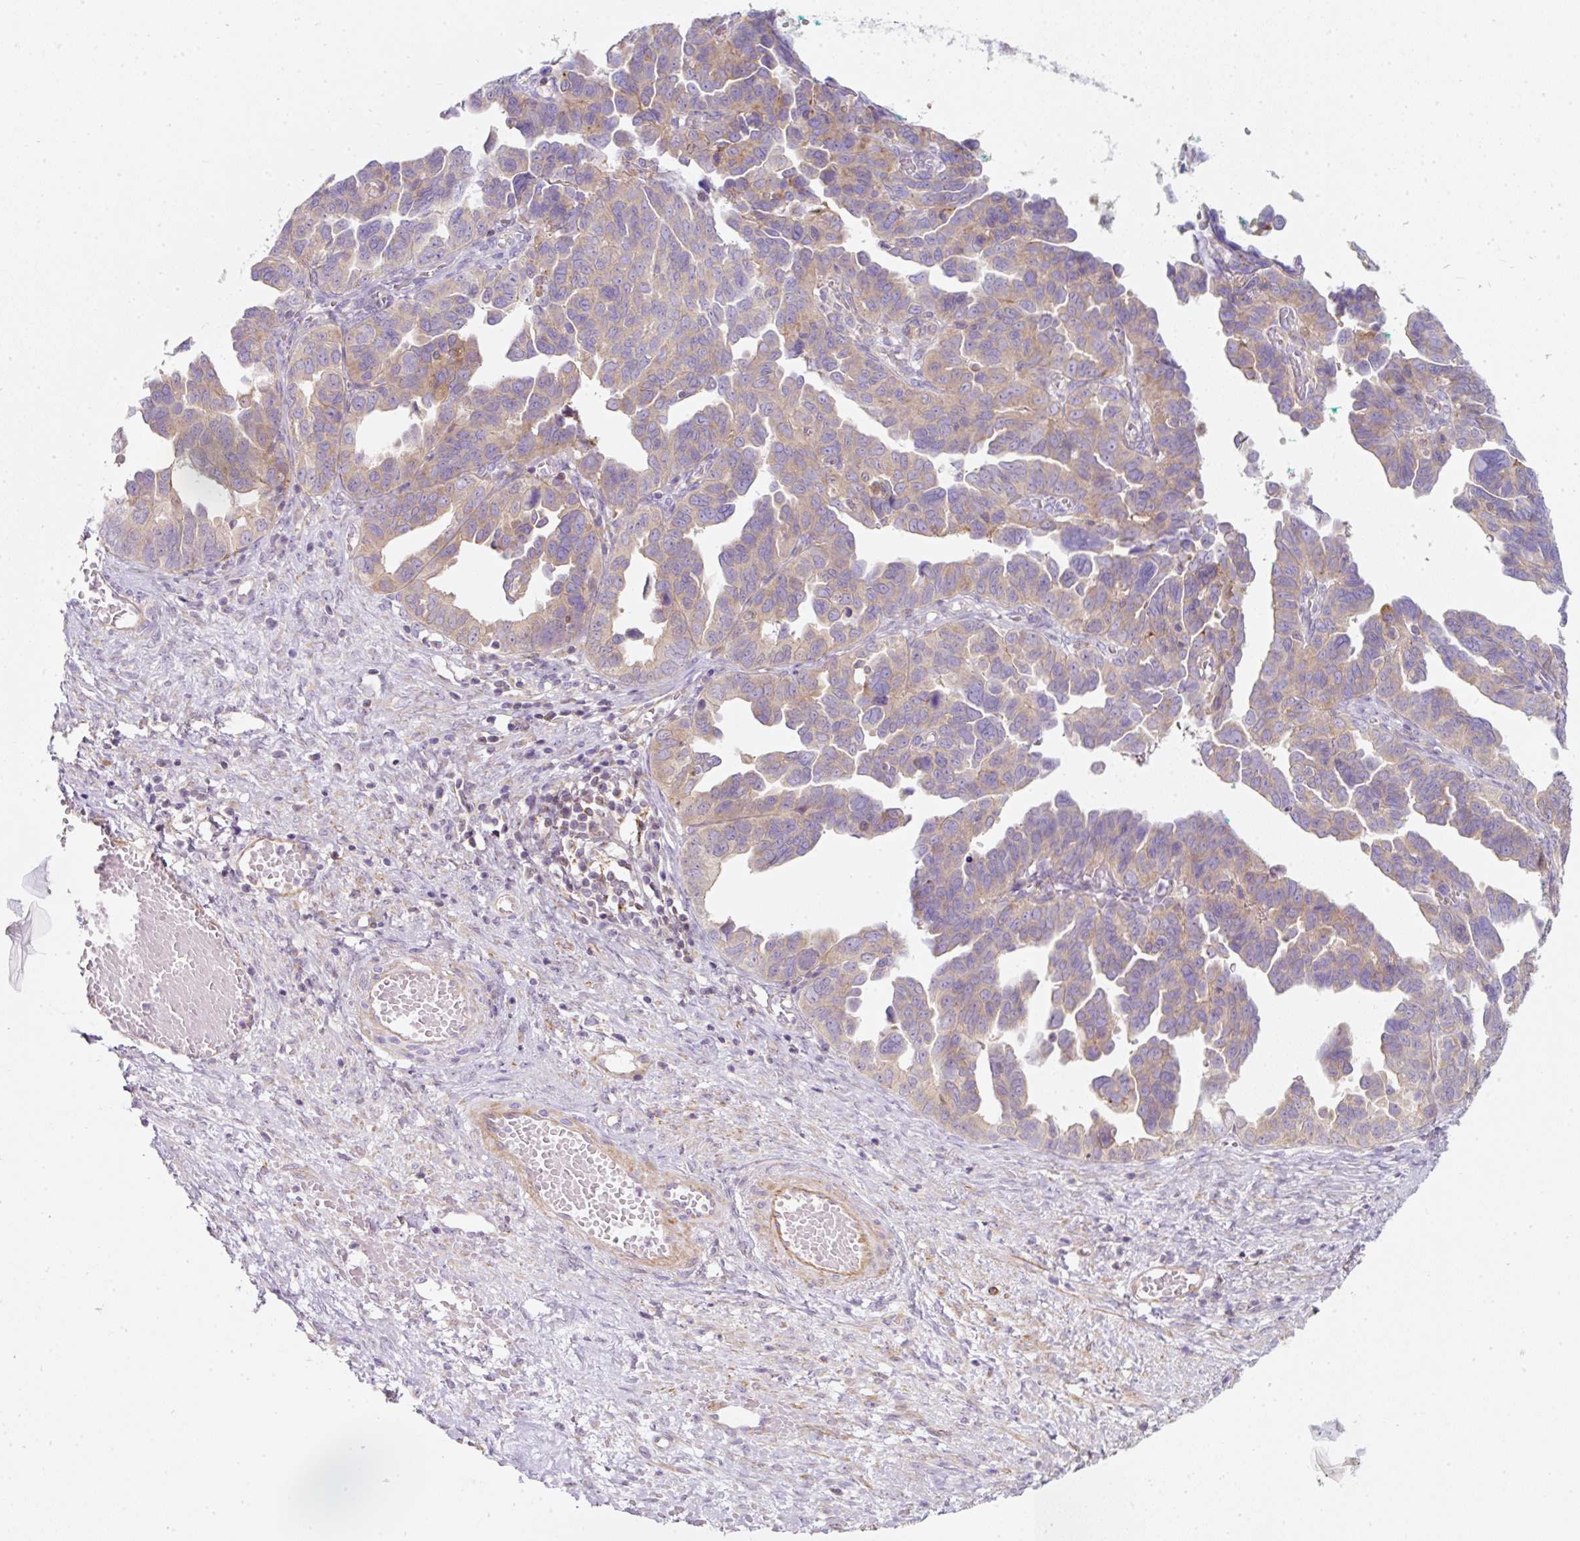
{"staining": {"intensity": "moderate", "quantity": "25%-75%", "location": "cytoplasmic/membranous"}, "tissue": "ovarian cancer", "cell_type": "Tumor cells", "image_type": "cancer", "snomed": [{"axis": "morphology", "description": "Cystadenocarcinoma, serous, NOS"}, {"axis": "topography", "description": "Ovary"}], "caption": "Ovarian cancer (serous cystadenocarcinoma) stained for a protein (brown) reveals moderate cytoplasmic/membranous positive staining in about 25%-75% of tumor cells.", "gene": "ERAP2", "patient": {"sex": "female", "age": 64}}